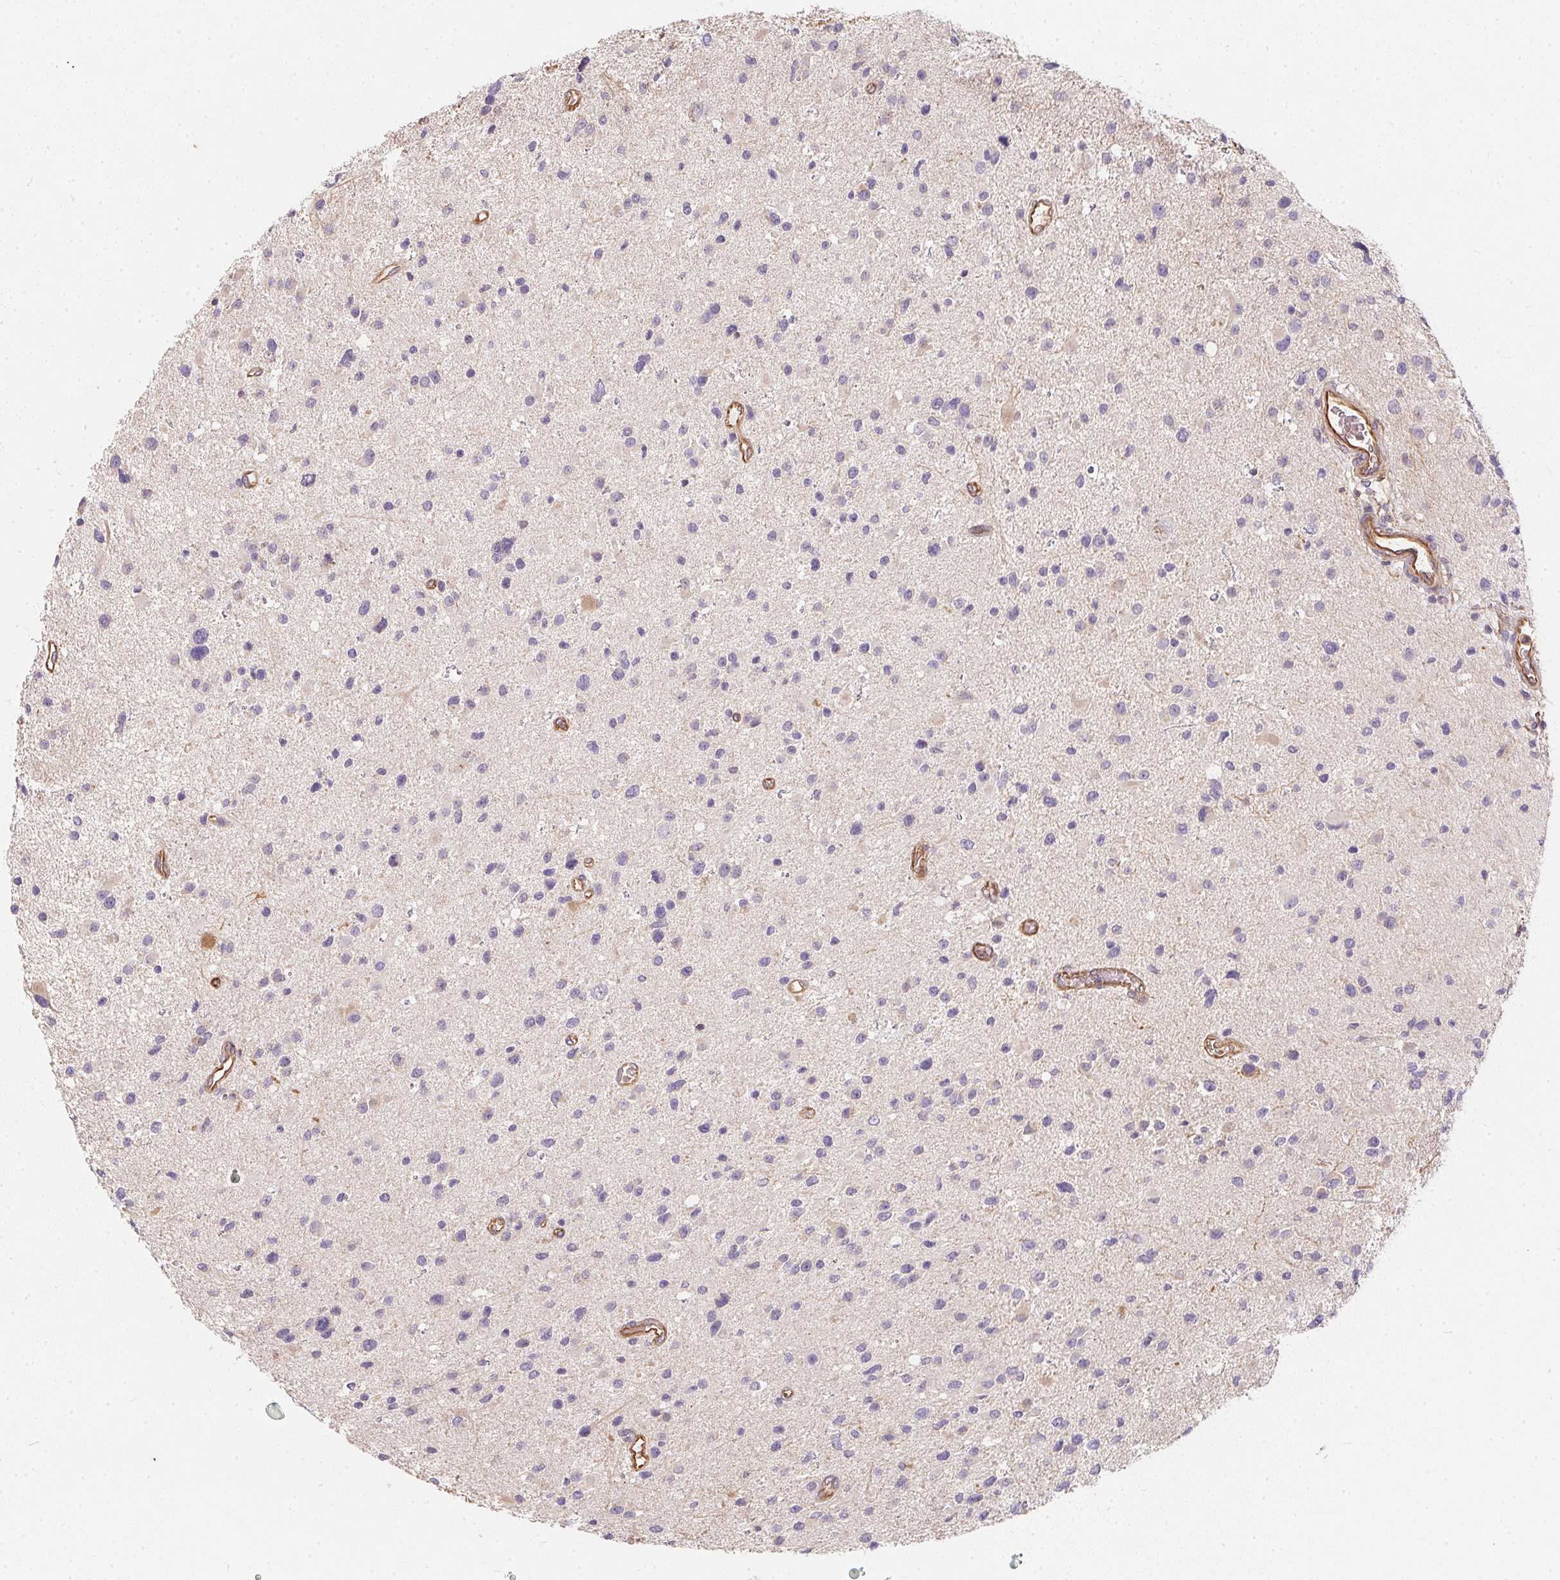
{"staining": {"intensity": "negative", "quantity": "none", "location": "none"}, "tissue": "glioma", "cell_type": "Tumor cells", "image_type": "cancer", "snomed": [{"axis": "morphology", "description": "Glioma, malignant, Low grade"}, {"axis": "topography", "description": "Brain"}], "caption": "There is no significant expression in tumor cells of low-grade glioma (malignant). (Immunohistochemistry (ihc), brightfield microscopy, high magnification).", "gene": "TBKBP1", "patient": {"sex": "female", "age": 32}}